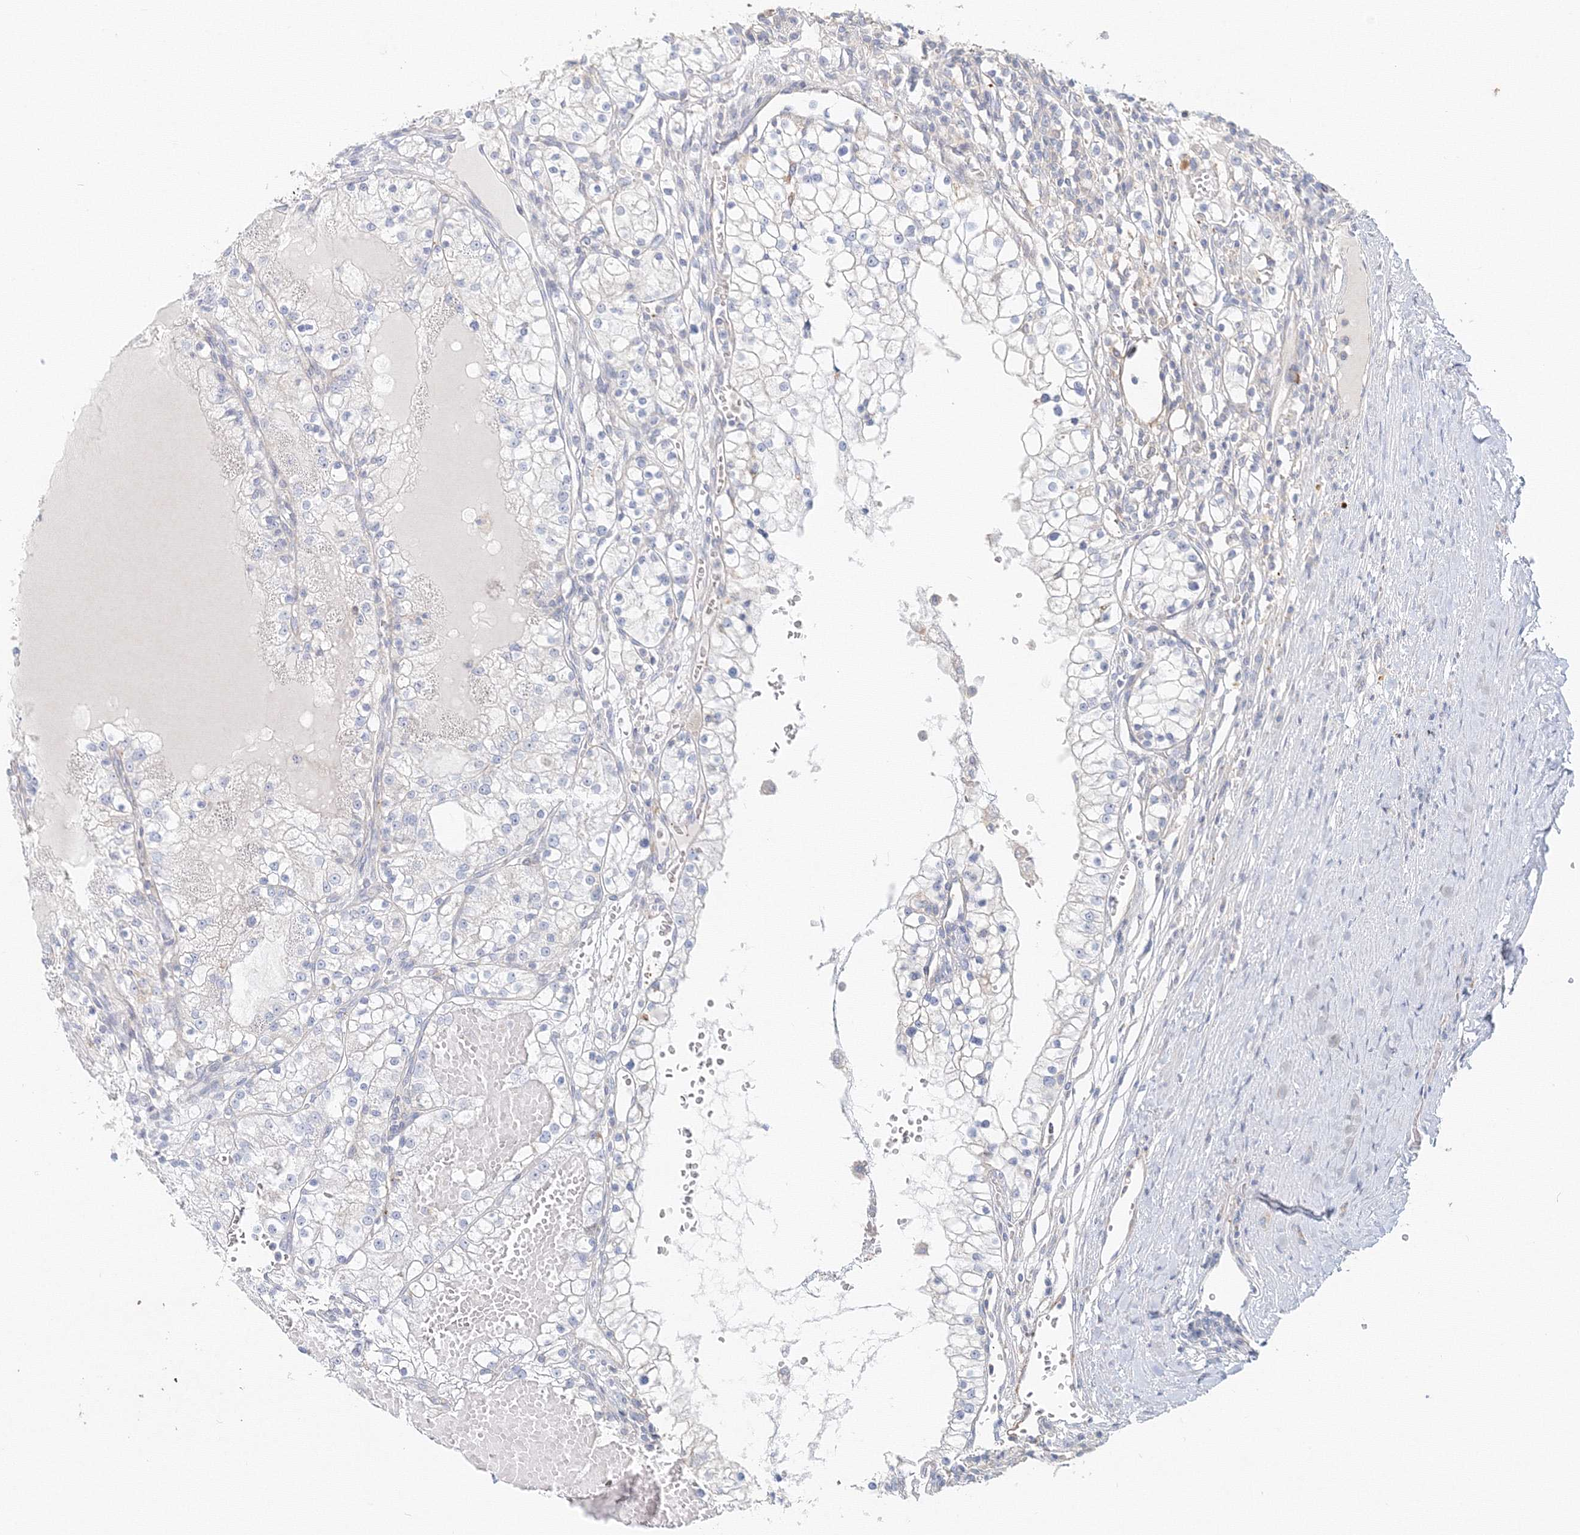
{"staining": {"intensity": "negative", "quantity": "none", "location": "none"}, "tissue": "renal cancer", "cell_type": "Tumor cells", "image_type": "cancer", "snomed": [{"axis": "morphology", "description": "Normal tissue, NOS"}, {"axis": "morphology", "description": "Adenocarcinoma, NOS"}, {"axis": "topography", "description": "Kidney"}], "caption": "High magnification brightfield microscopy of adenocarcinoma (renal) stained with DAB (brown) and counterstained with hematoxylin (blue): tumor cells show no significant expression.", "gene": "MMRN1", "patient": {"sex": "male", "age": 68}}